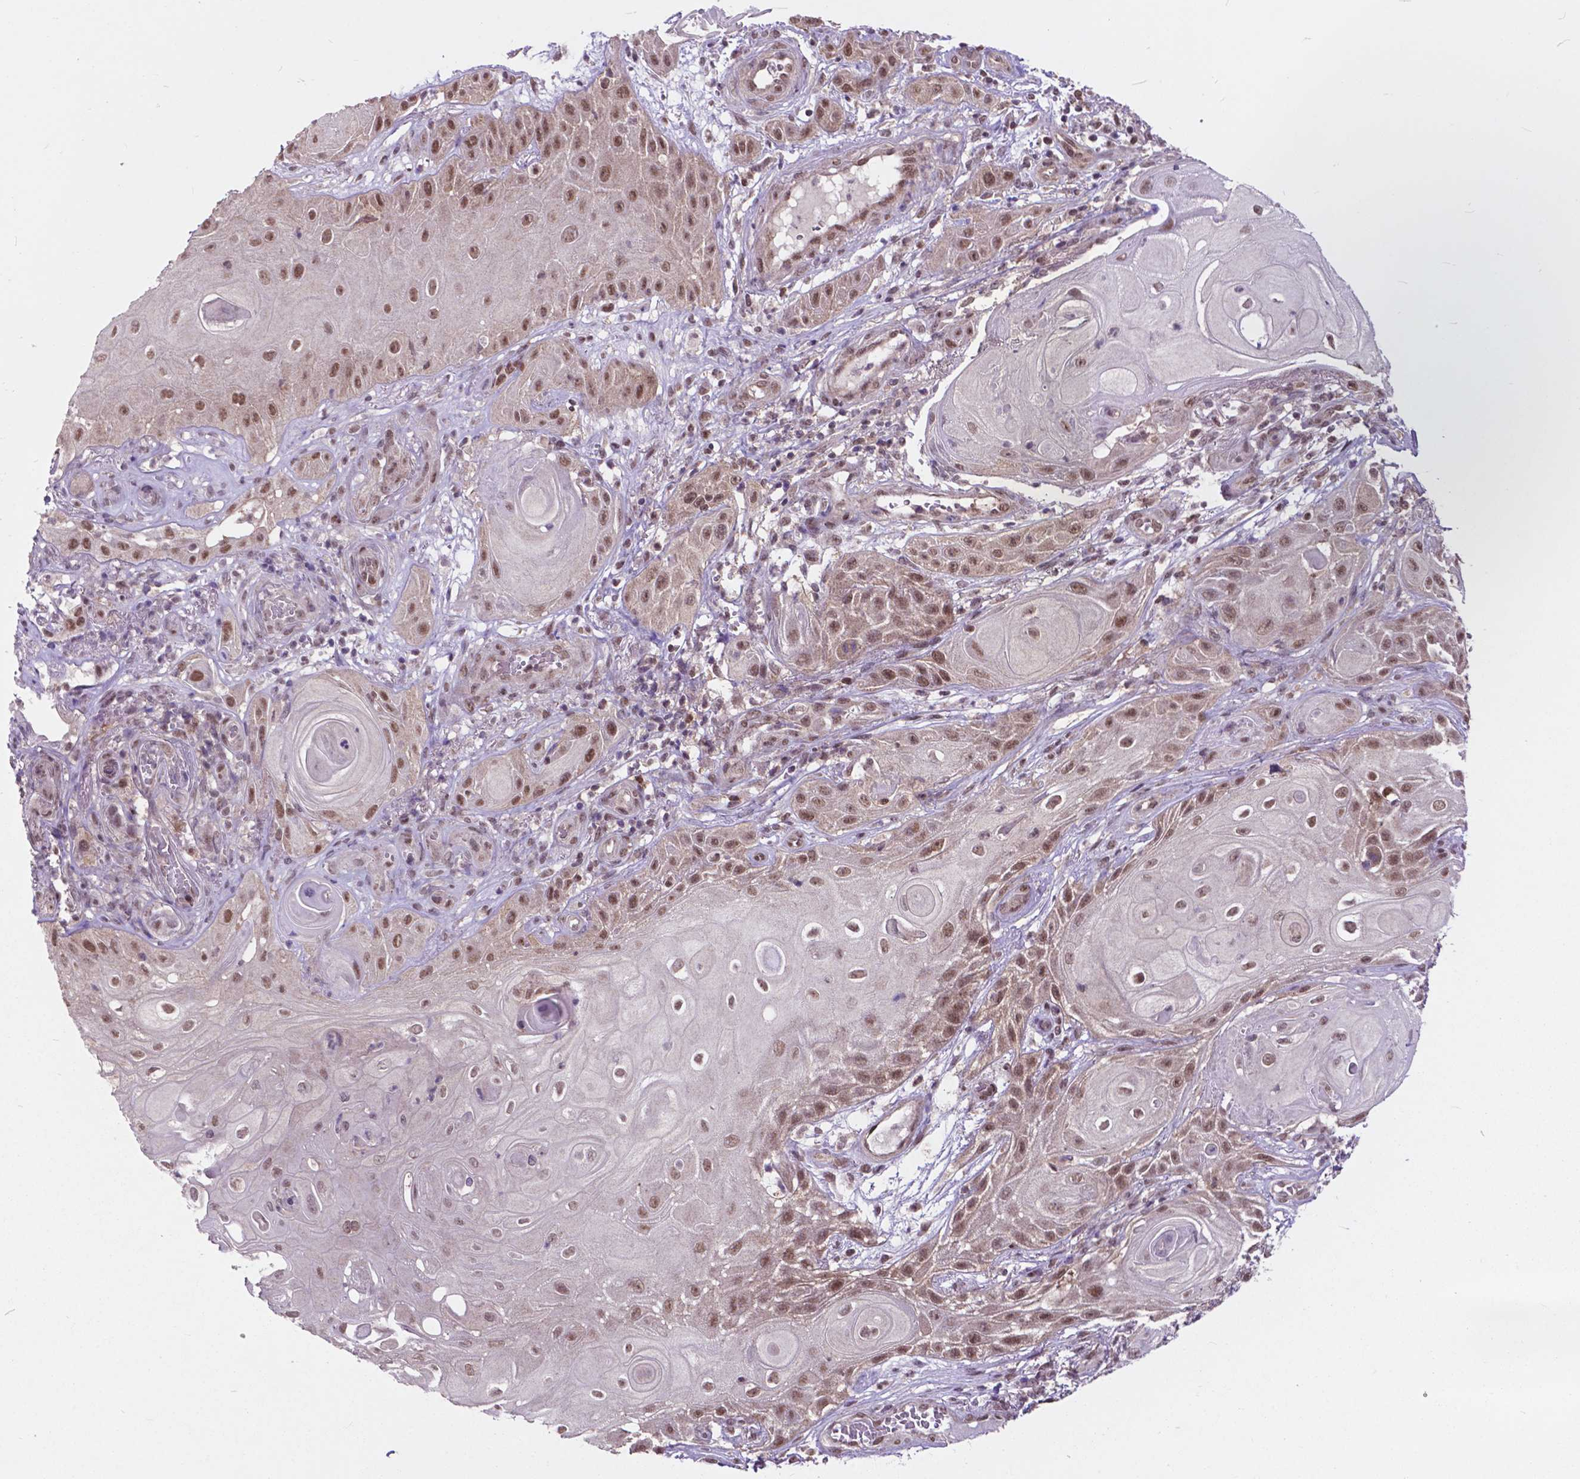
{"staining": {"intensity": "moderate", "quantity": ">75%", "location": "nuclear"}, "tissue": "skin cancer", "cell_type": "Tumor cells", "image_type": "cancer", "snomed": [{"axis": "morphology", "description": "Squamous cell carcinoma, NOS"}, {"axis": "topography", "description": "Skin"}], "caption": "Immunohistochemistry photomicrograph of human skin cancer stained for a protein (brown), which displays medium levels of moderate nuclear positivity in approximately >75% of tumor cells.", "gene": "FAF1", "patient": {"sex": "male", "age": 62}}